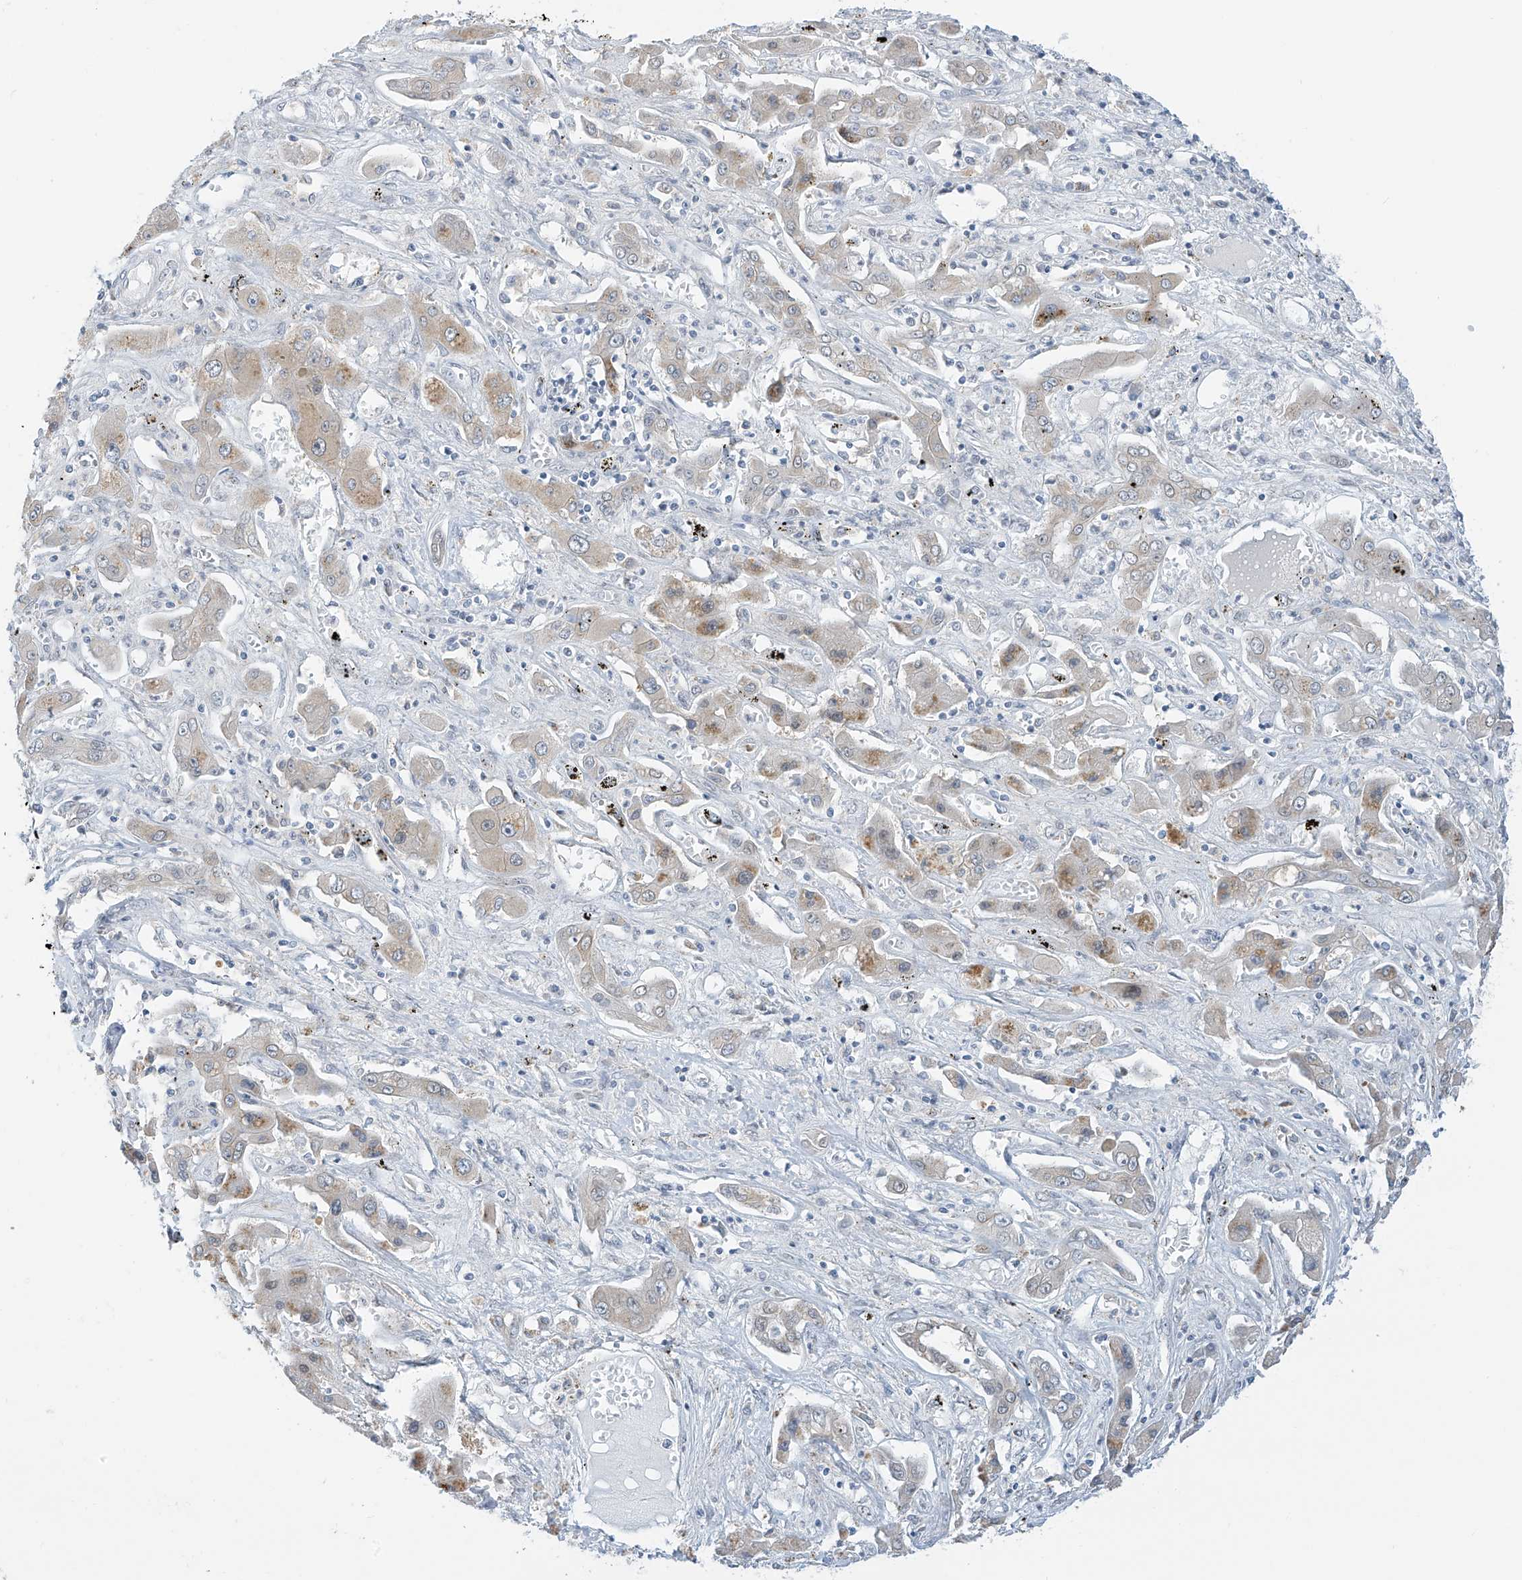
{"staining": {"intensity": "weak", "quantity": "<25%", "location": "cytoplasmic/membranous"}, "tissue": "liver cancer", "cell_type": "Tumor cells", "image_type": "cancer", "snomed": [{"axis": "morphology", "description": "Cholangiocarcinoma"}, {"axis": "topography", "description": "Liver"}], "caption": "Cholangiocarcinoma (liver) stained for a protein using IHC demonstrates no expression tumor cells.", "gene": "APLF", "patient": {"sex": "male", "age": 67}}